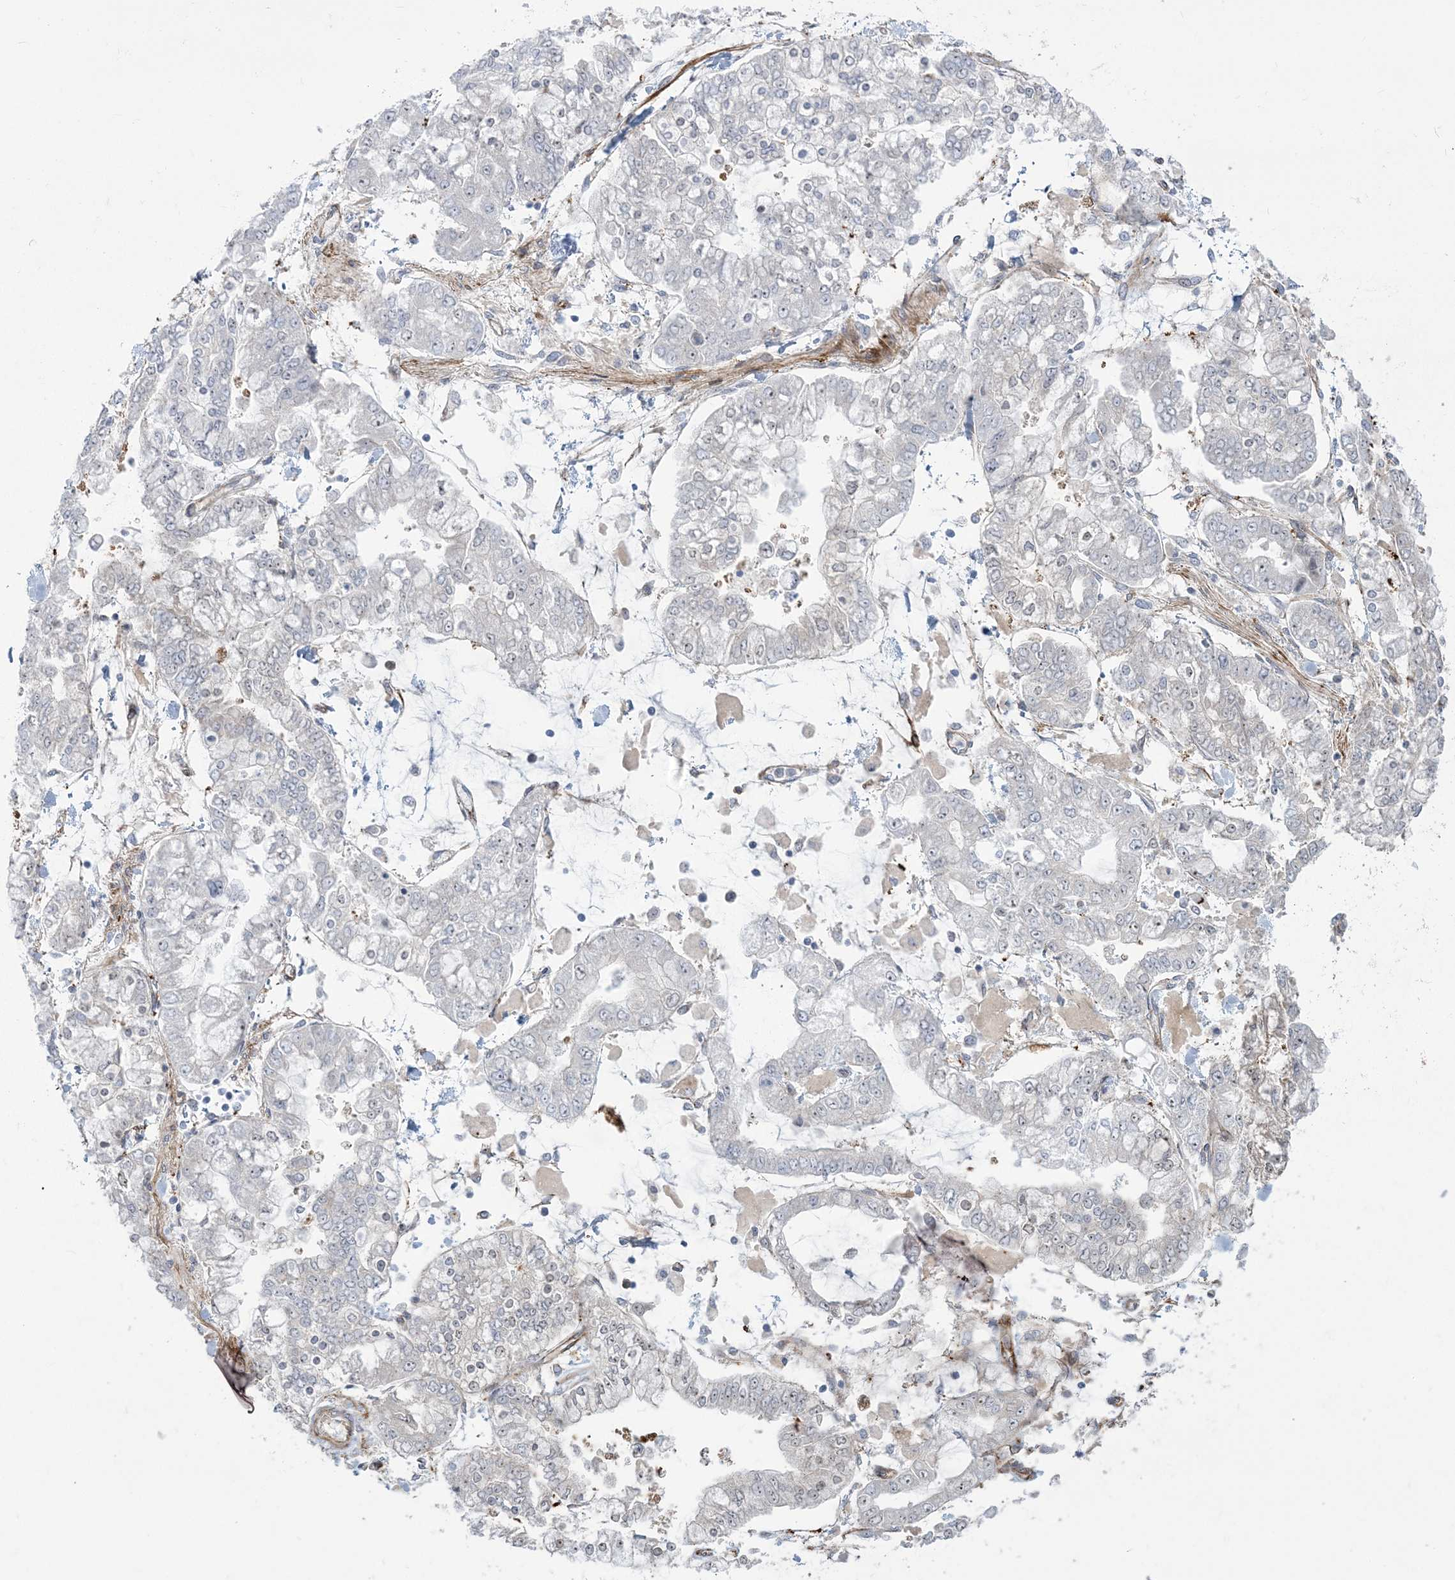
{"staining": {"intensity": "negative", "quantity": "none", "location": "none"}, "tissue": "stomach cancer", "cell_type": "Tumor cells", "image_type": "cancer", "snomed": [{"axis": "morphology", "description": "Normal tissue, NOS"}, {"axis": "morphology", "description": "Adenocarcinoma, NOS"}, {"axis": "topography", "description": "Stomach, upper"}, {"axis": "topography", "description": "Stomach"}], "caption": "This is an immunohistochemistry (IHC) photomicrograph of adenocarcinoma (stomach). There is no positivity in tumor cells.", "gene": "NUDT9", "patient": {"sex": "male", "age": 76}}